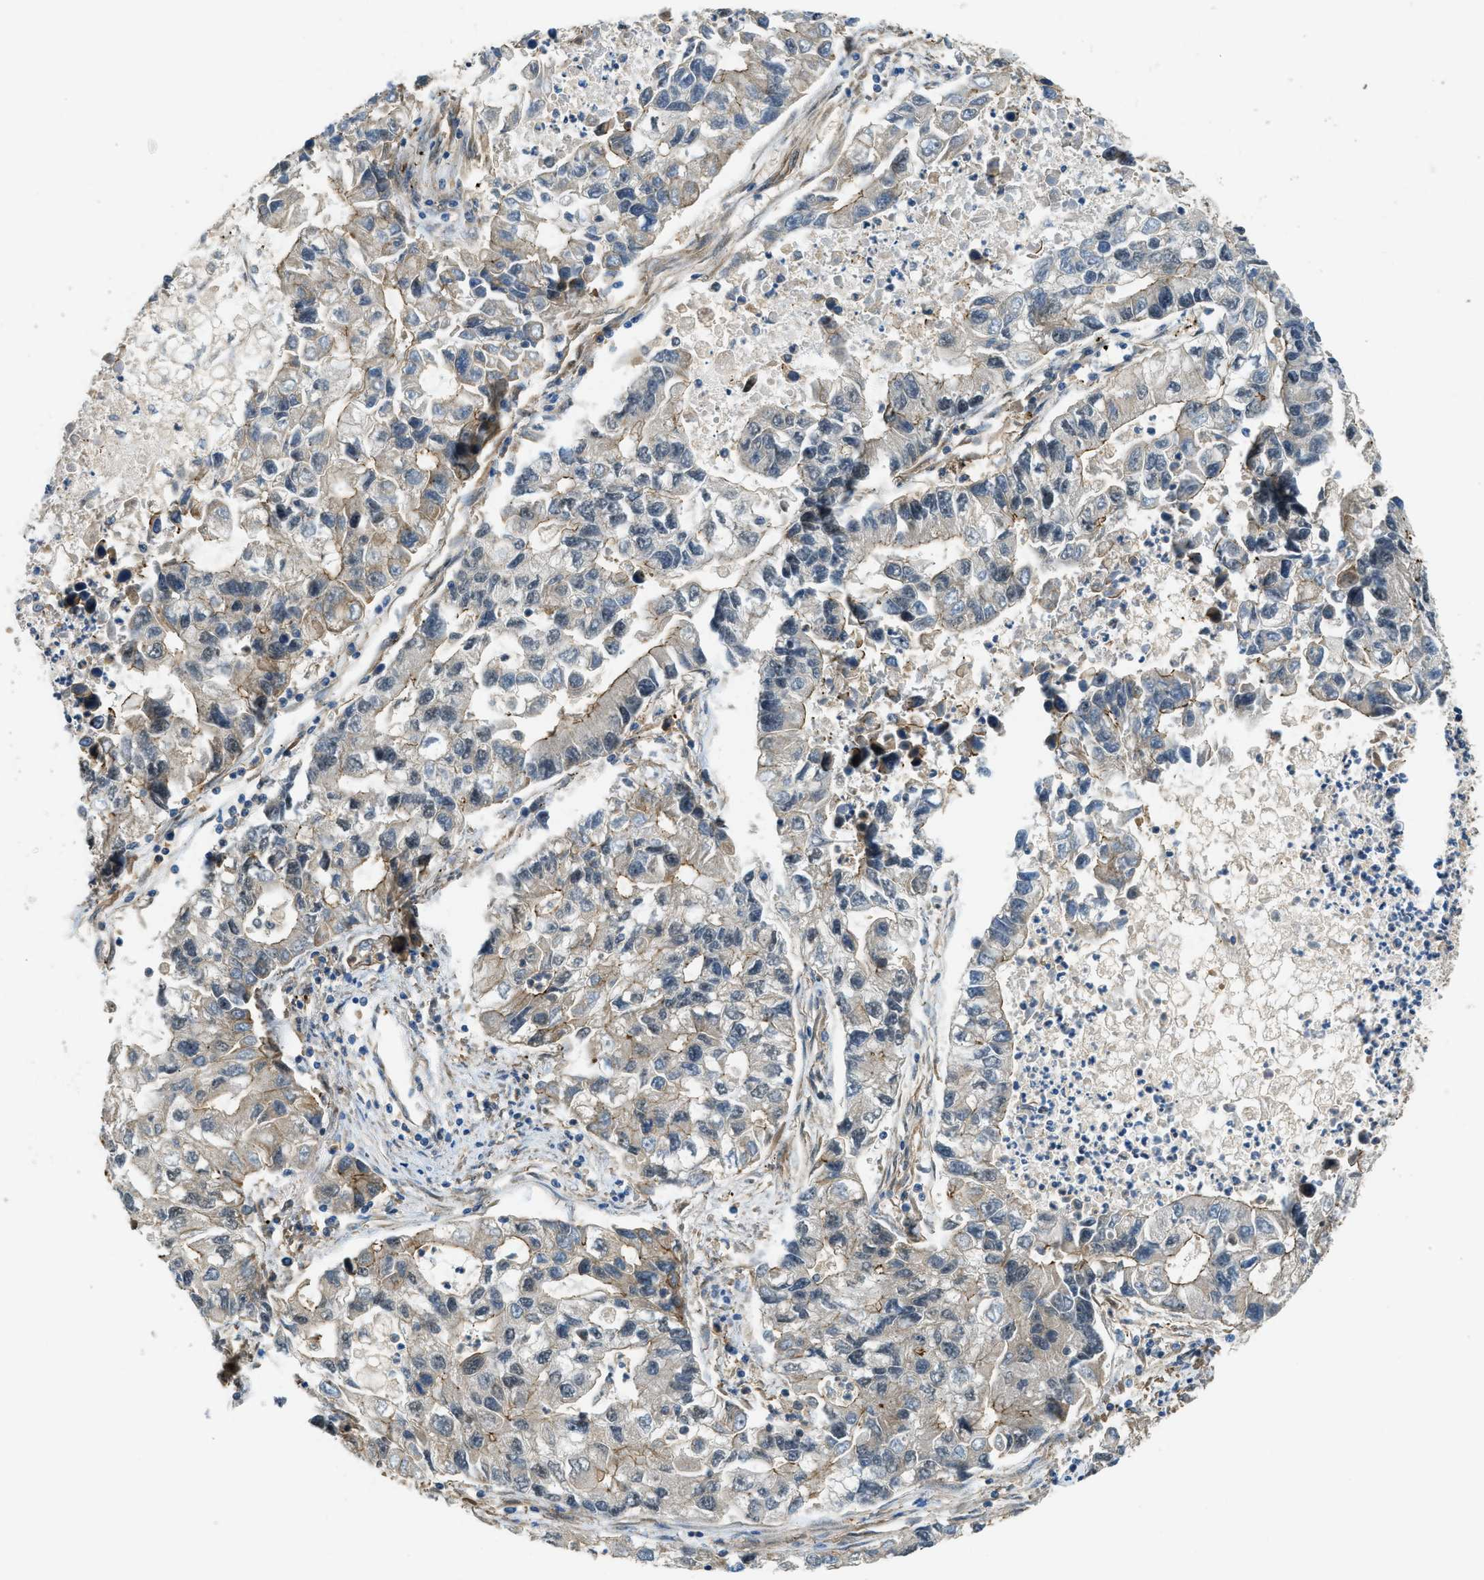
{"staining": {"intensity": "negative", "quantity": "none", "location": "none"}, "tissue": "lung cancer", "cell_type": "Tumor cells", "image_type": "cancer", "snomed": [{"axis": "morphology", "description": "Adenocarcinoma, NOS"}, {"axis": "topography", "description": "Lung"}], "caption": "Tumor cells show no significant positivity in lung cancer (adenocarcinoma).", "gene": "CGN", "patient": {"sex": "female", "age": 51}}